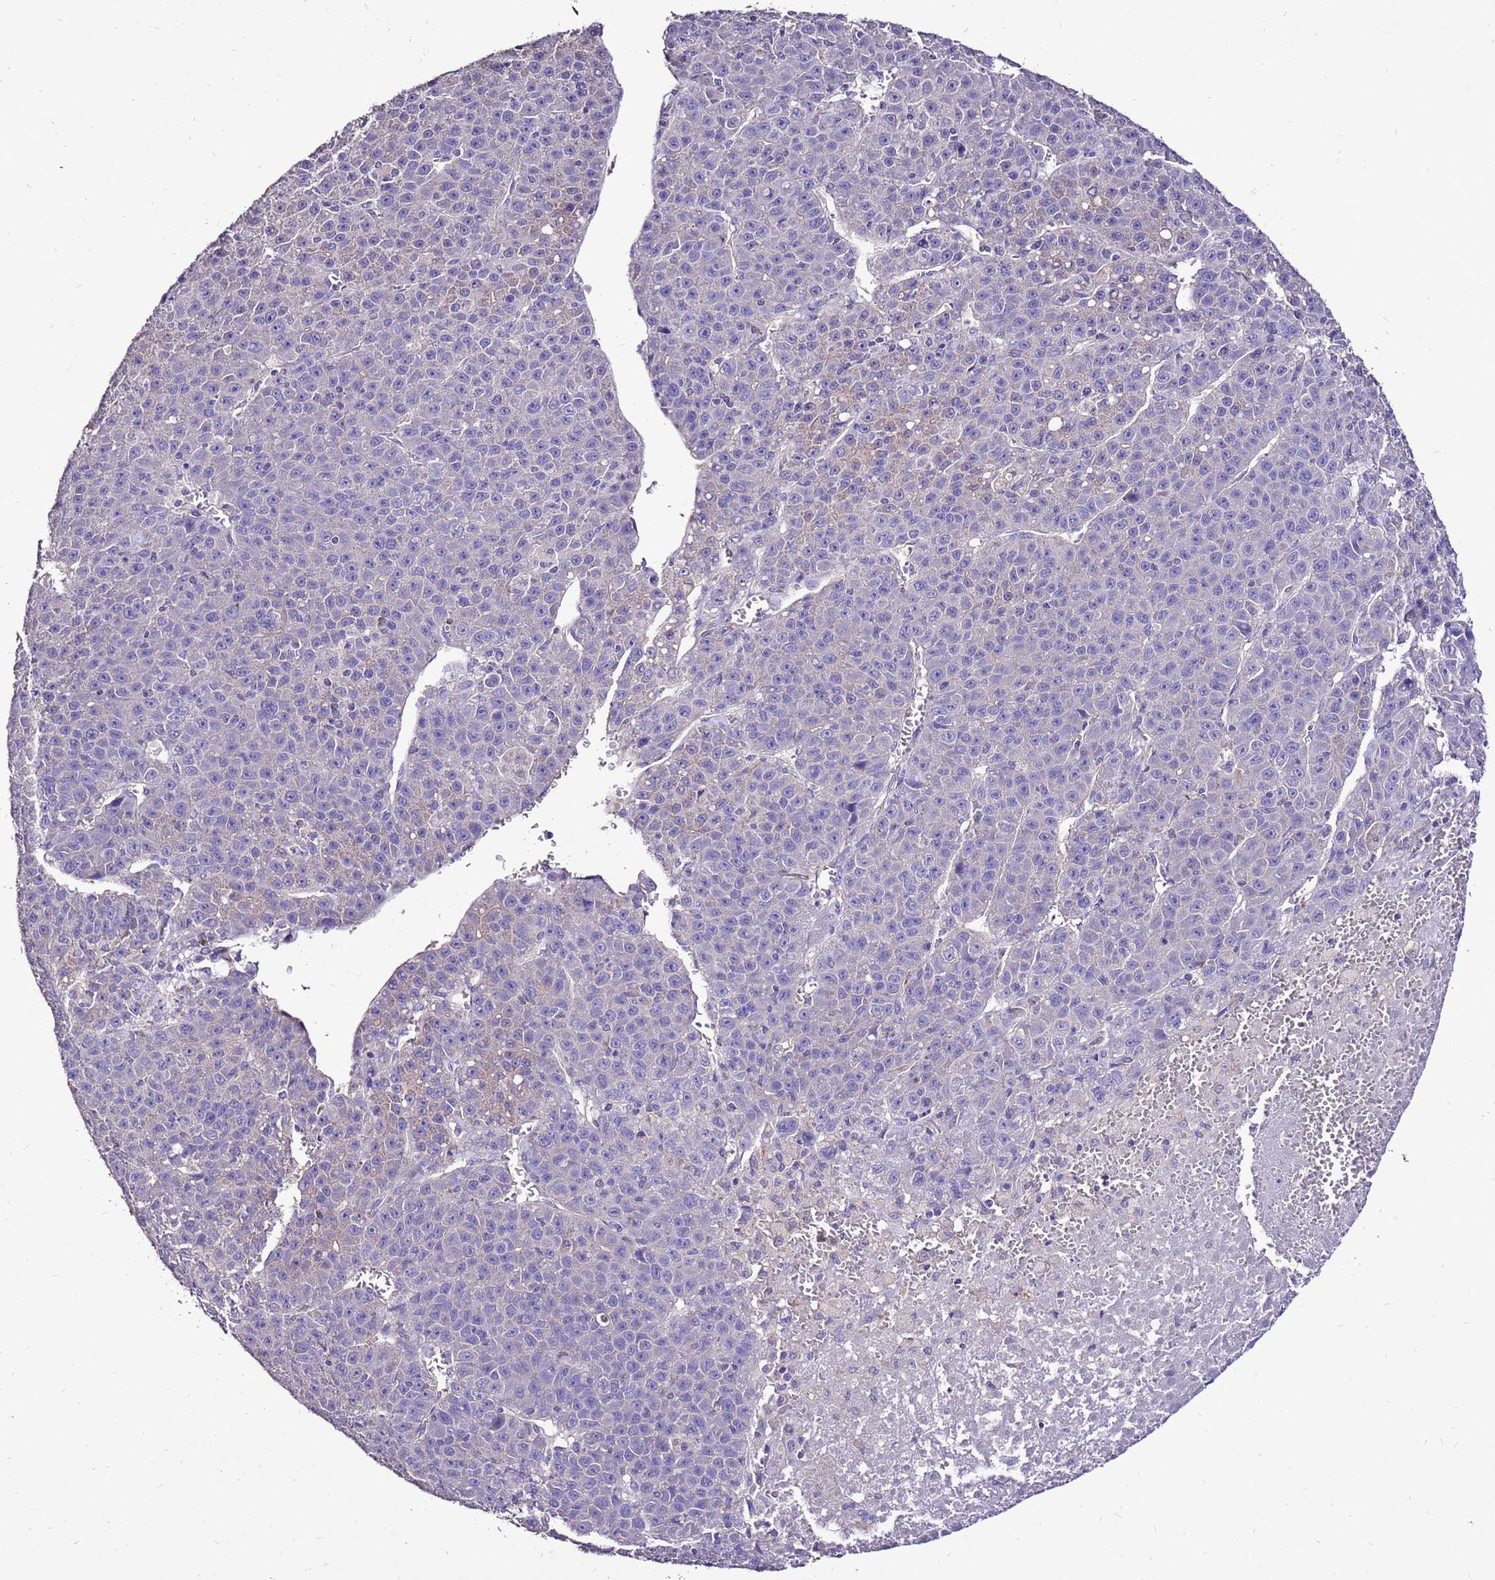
{"staining": {"intensity": "negative", "quantity": "none", "location": "none"}, "tissue": "liver cancer", "cell_type": "Tumor cells", "image_type": "cancer", "snomed": [{"axis": "morphology", "description": "Carcinoma, Hepatocellular, NOS"}, {"axis": "topography", "description": "Liver"}], "caption": "IHC image of neoplastic tissue: hepatocellular carcinoma (liver) stained with DAB shows no significant protein staining in tumor cells.", "gene": "TMEM106C", "patient": {"sex": "female", "age": 53}}